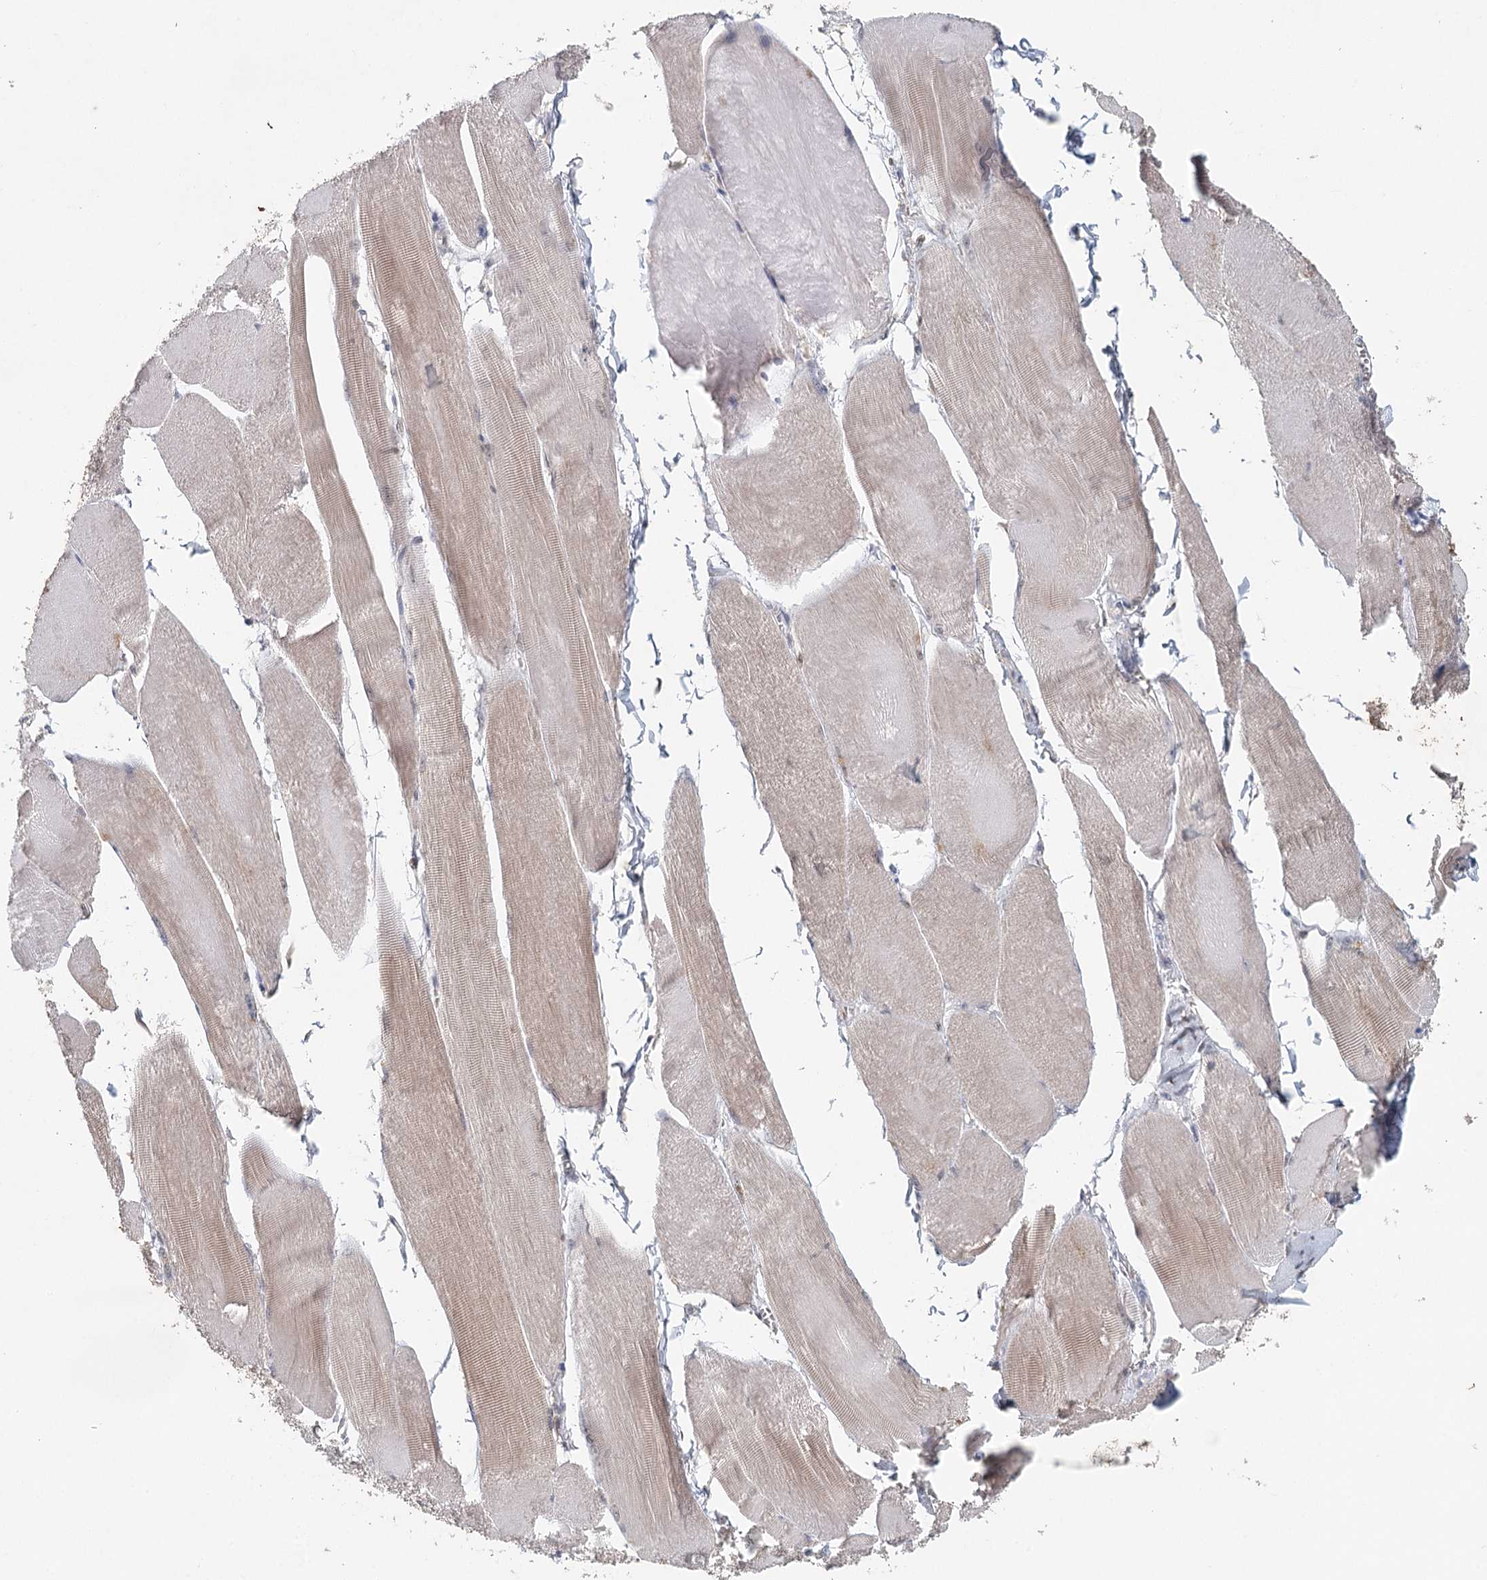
{"staining": {"intensity": "weak", "quantity": ">75%", "location": "cytoplasmic/membranous"}, "tissue": "skeletal muscle", "cell_type": "Myocytes", "image_type": "normal", "snomed": [{"axis": "morphology", "description": "Normal tissue, NOS"}, {"axis": "morphology", "description": "Basal cell carcinoma"}, {"axis": "topography", "description": "Skeletal muscle"}], "caption": "This is a photomicrograph of IHC staining of benign skeletal muscle, which shows weak positivity in the cytoplasmic/membranous of myocytes.", "gene": "ADK", "patient": {"sex": "female", "age": 64}}